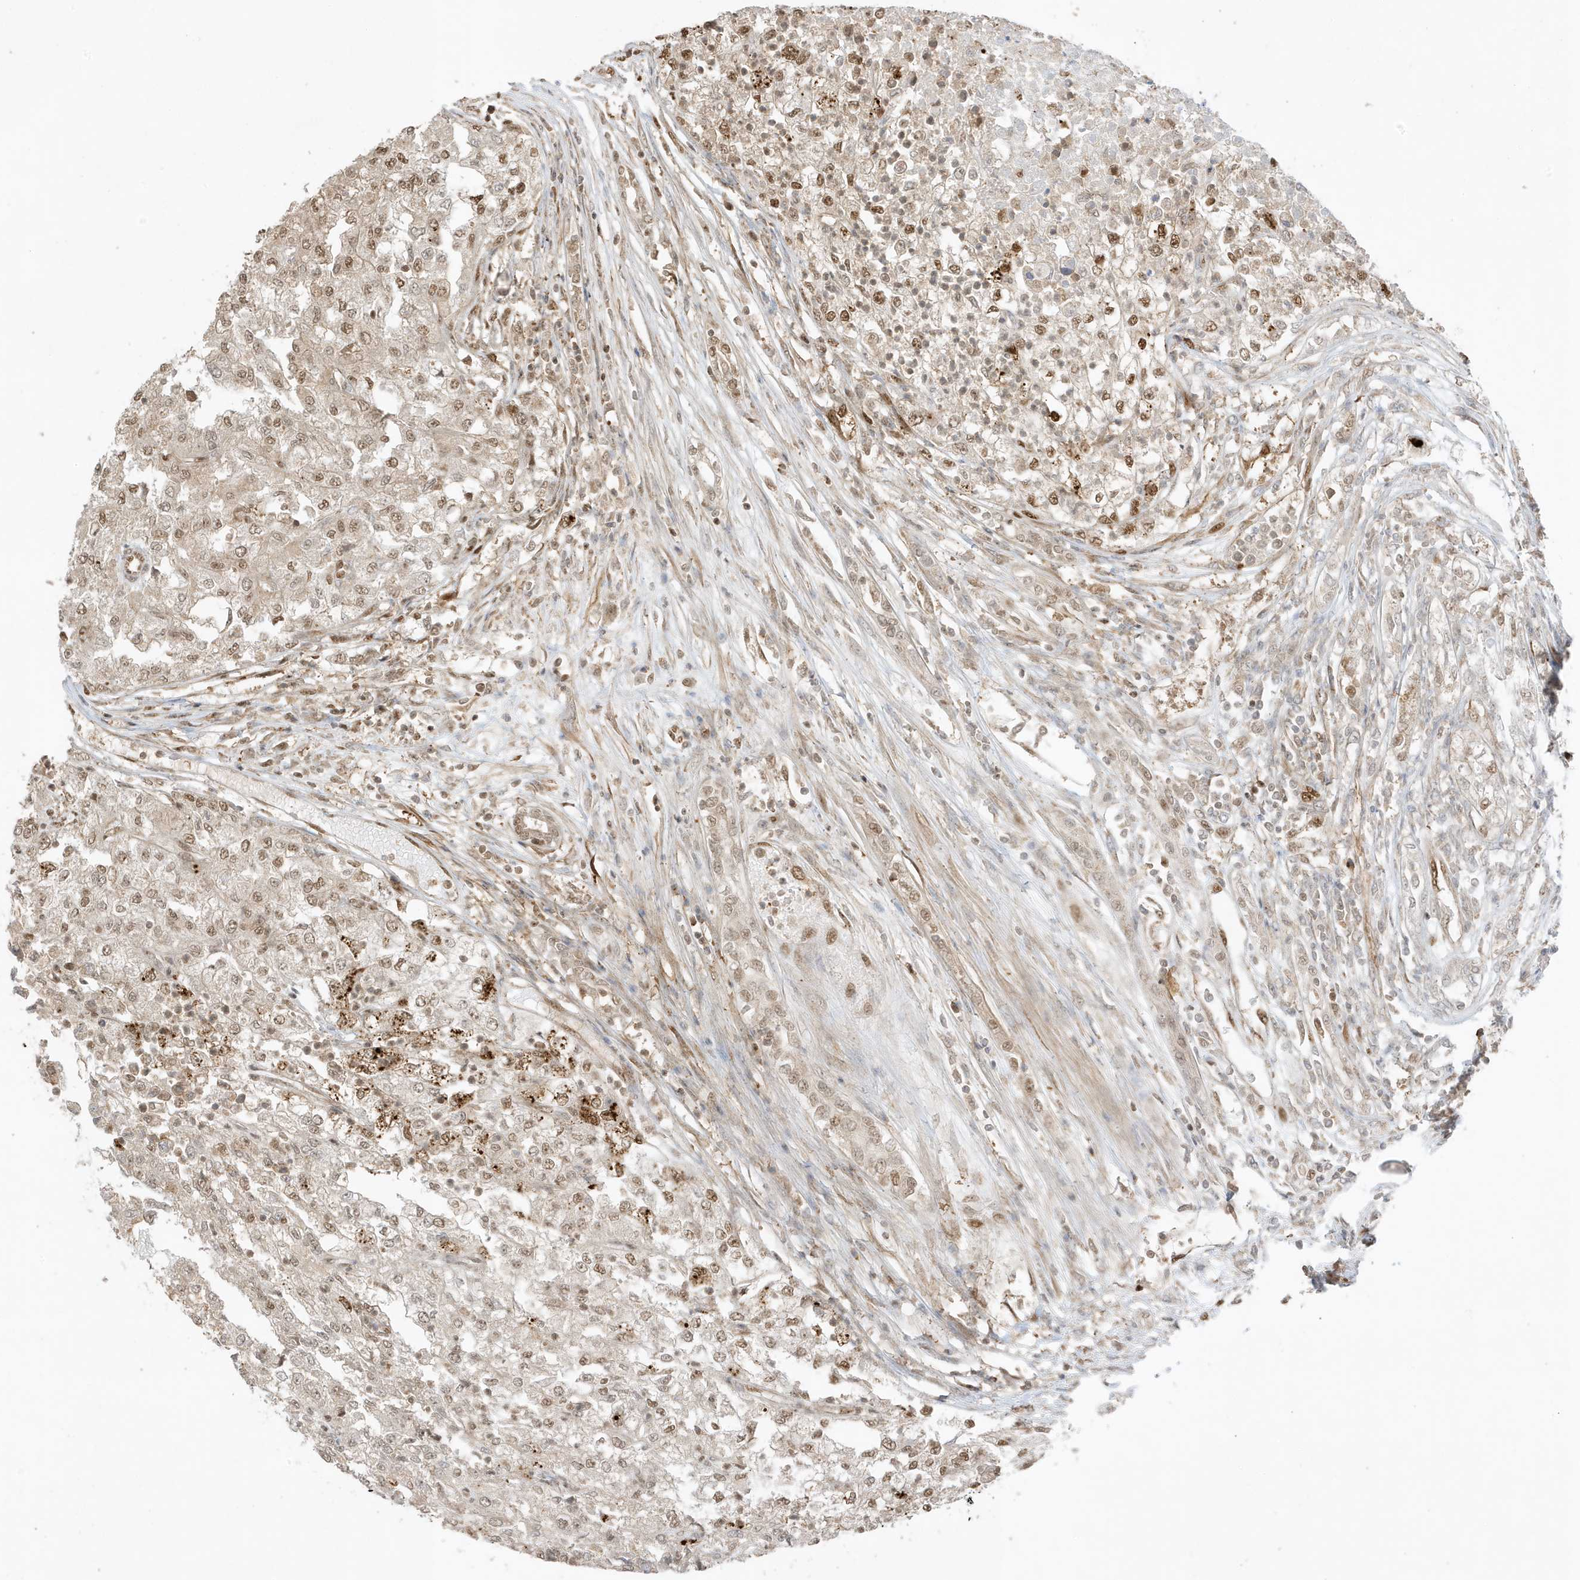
{"staining": {"intensity": "moderate", "quantity": "25%-75%", "location": "nuclear"}, "tissue": "renal cancer", "cell_type": "Tumor cells", "image_type": "cancer", "snomed": [{"axis": "morphology", "description": "Adenocarcinoma, NOS"}, {"axis": "topography", "description": "Kidney"}], "caption": "A brown stain shows moderate nuclear expression of a protein in human renal cancer (adenocarcinoma) tumor cells.", "gene": "ZBTB41", "patient": {"sex": "female", "age": 54}}